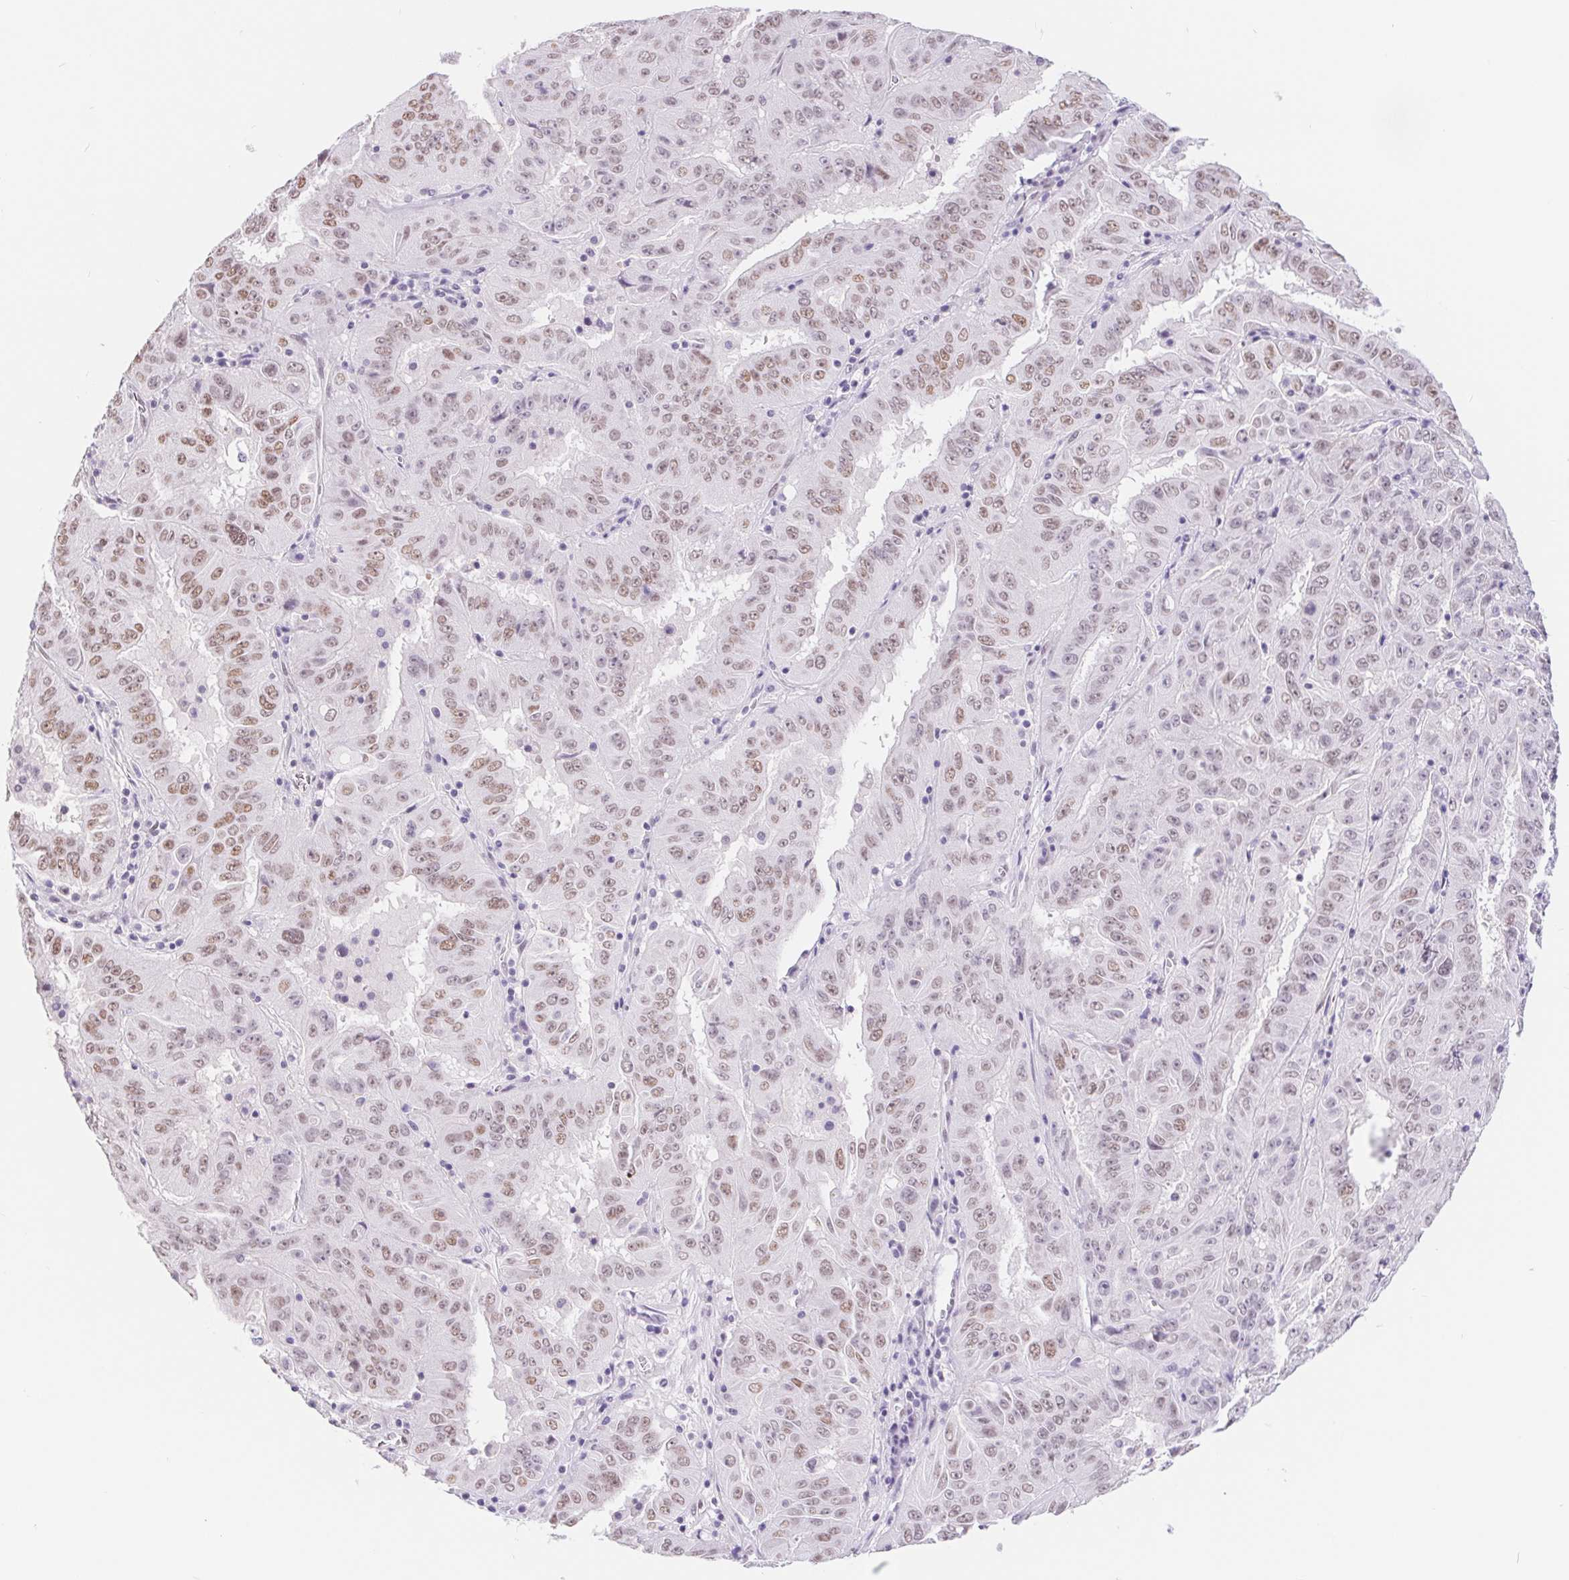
{"staining": {"intensity": "weak", "quantity": "25%-75%", "location": "nuclear"}, "tissue": "pancreatic cancer", "cell_type": "Tumor cells", "image_type": "cancer", "snomed": [{"axis": "morphology", "description": "Adenocarcinoma, NOS"}, {"axis": "topography", "description": "Pancreas"}], "caption": "Immunohistochemistry photomicrograph of pancreatic adenocarcinoma stained for a protein (brown), which shows low levels of weak nuclear positivity in about 25%-75% of tumor cells.", "gene": "CAND1", "patient": {"sex": "male", "age": 63}}